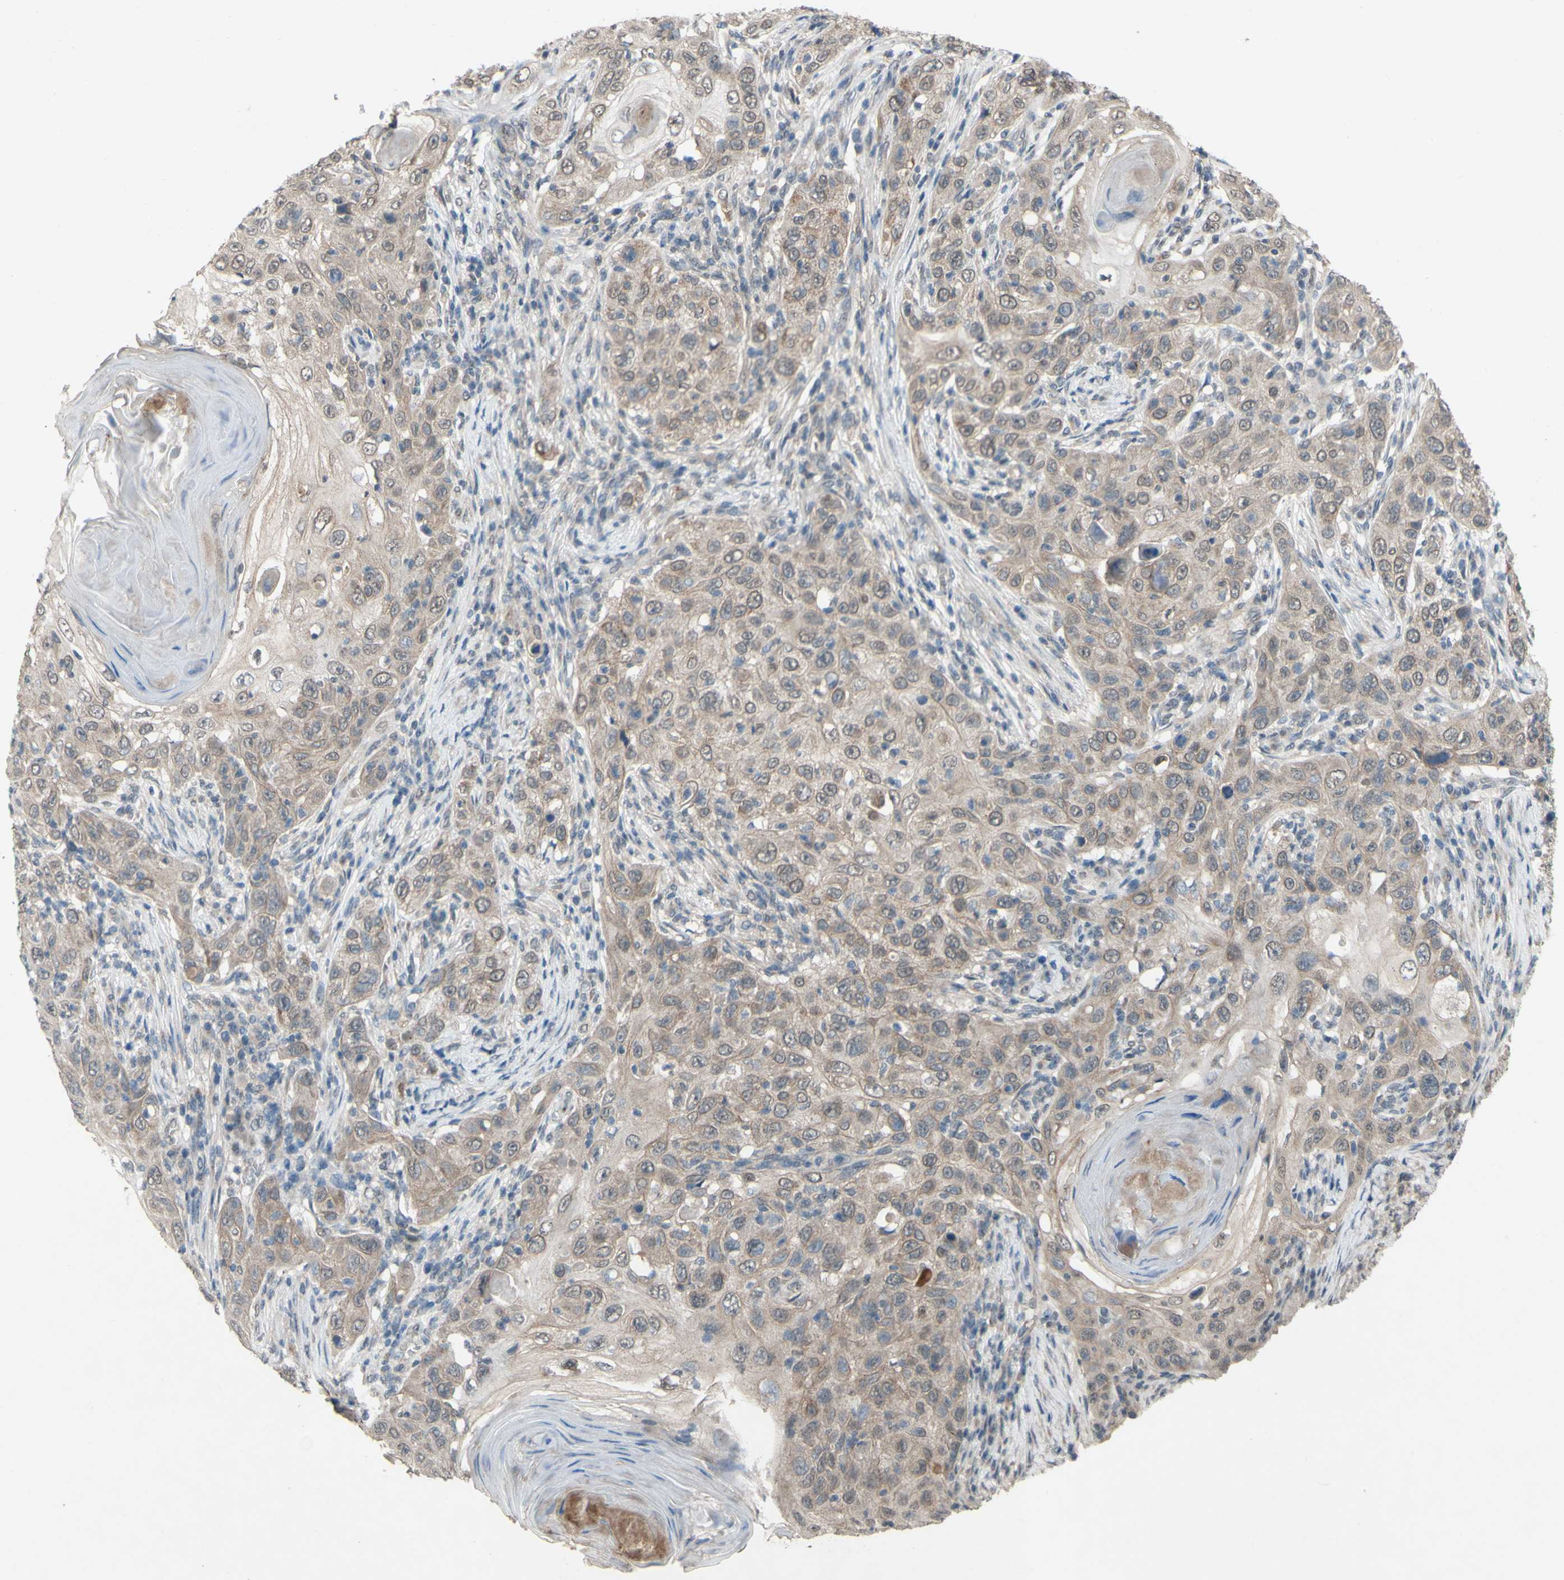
{"staining": {"intensity": "weak", "quantity": ">75%", "location": "cytoplasmic/membranous"}, "tissue": "skin cancer", "cell_type": "Tumor cells", "image_type": "cancer", "snomed": [{"axis": "morphology", "description": "Squamous cell carcinoma, NOS"}, {"axis": "topography", "description": "Skin"}], "caption": "There is low levels of weak cytoplasmic/membranous staining in tumor cells of skin squamous cell carcinoma, as demonstrated by immunohistochemical staining (brown color).", "gene": "CDCP1", "patient": {"sex": "female", "age": 88}}